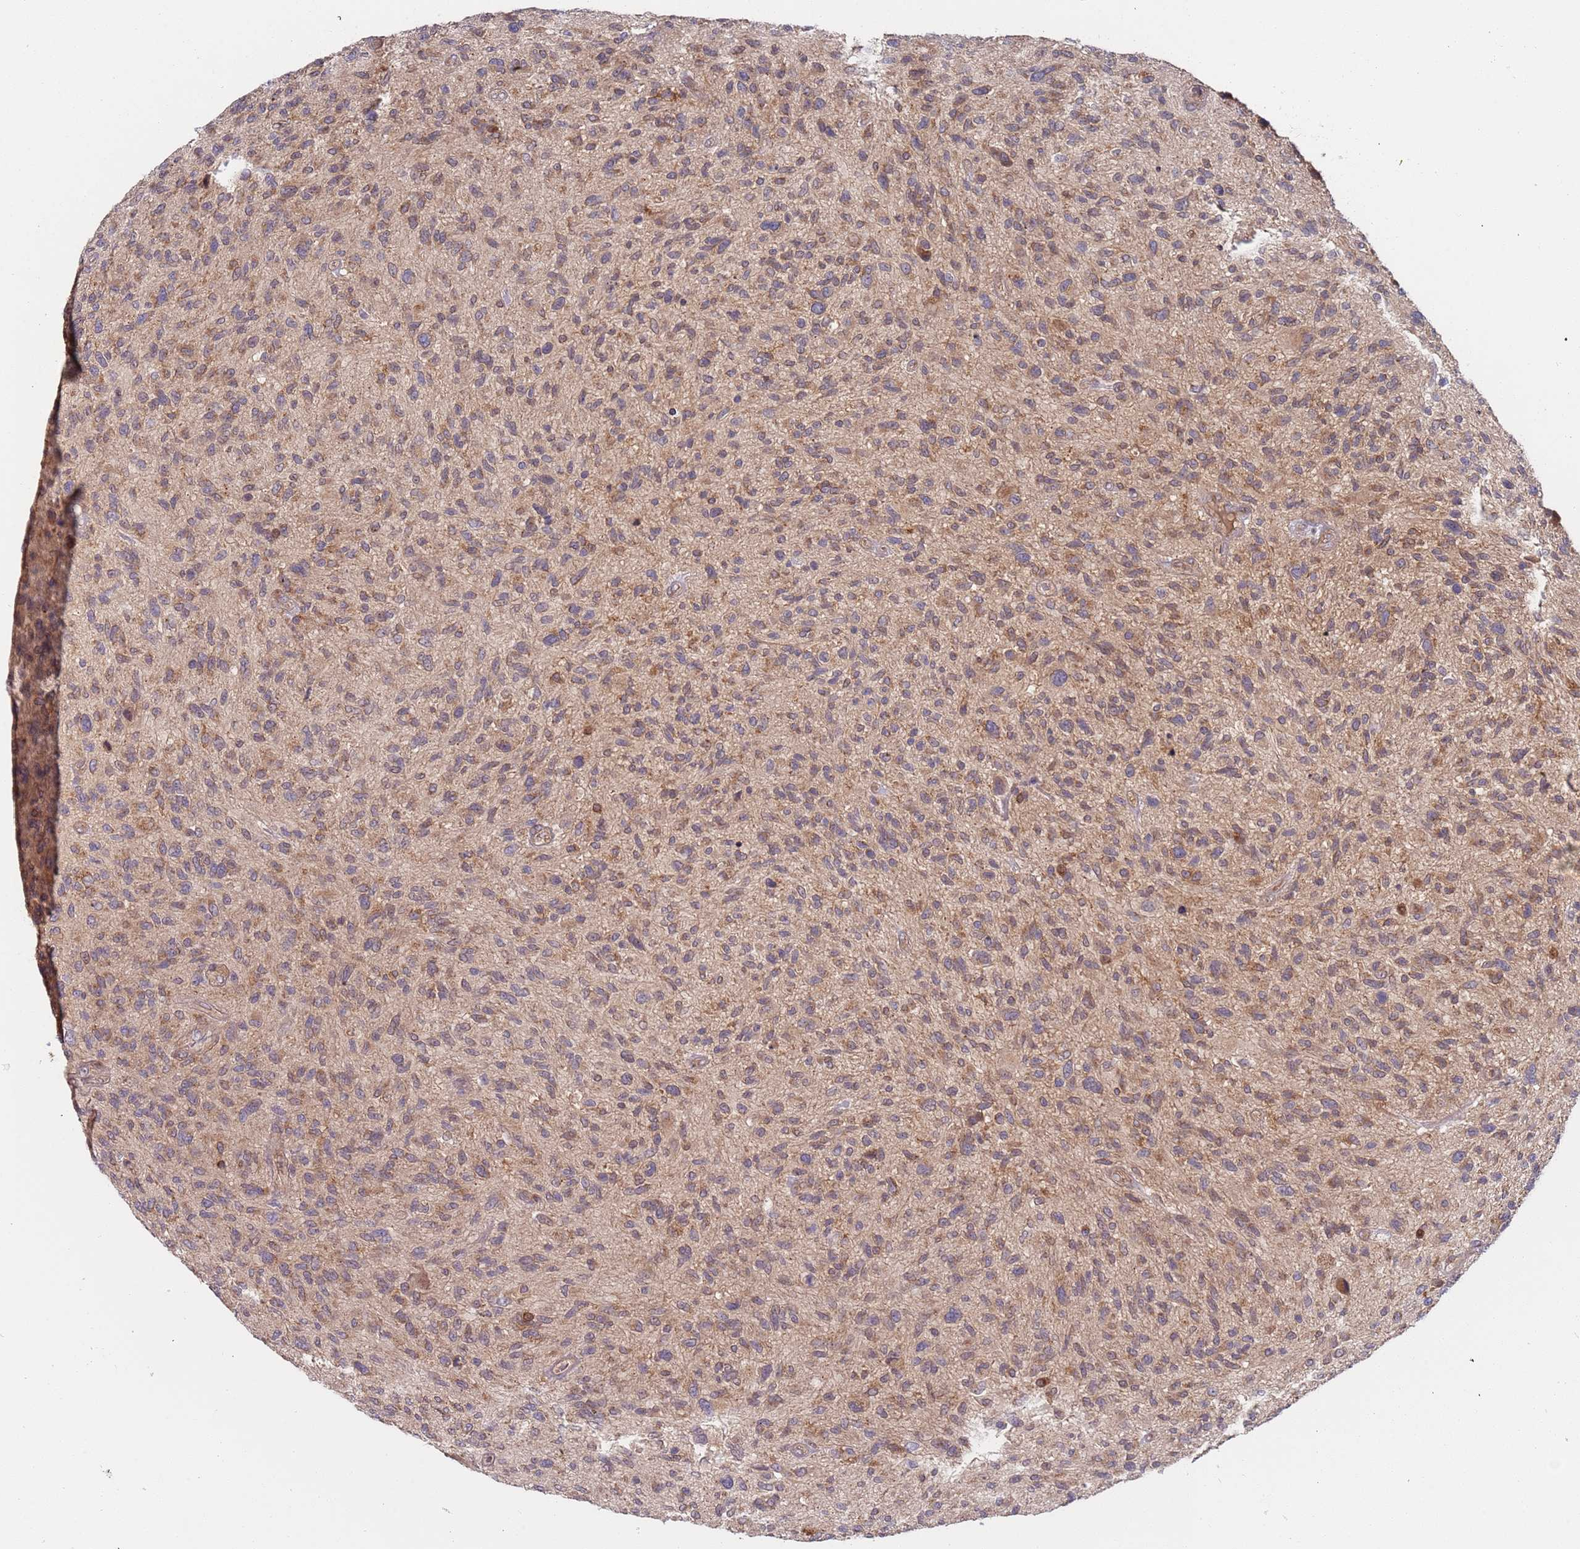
{"staining": {"intensity": "moderate", "quantity": ">75%", "location": "cytoplasmic/membranous"}, "tissue": "glioma", "cell_type": "Tumor cells", "image_type": "cancer", "snomed": [{"axis": "morphology", "description": "Glioma, malignant, High grade"}, {"axis": "topography", "description": "Brain"}], "caption": "Protein analysis of high-grade glioma (malignant) tissue demonstrates moderate cytoplasmic/membranous staining in about >75% of tumor cells.", "gene": "OR5A2", "patient": {"sex": "male", "age": 47}}